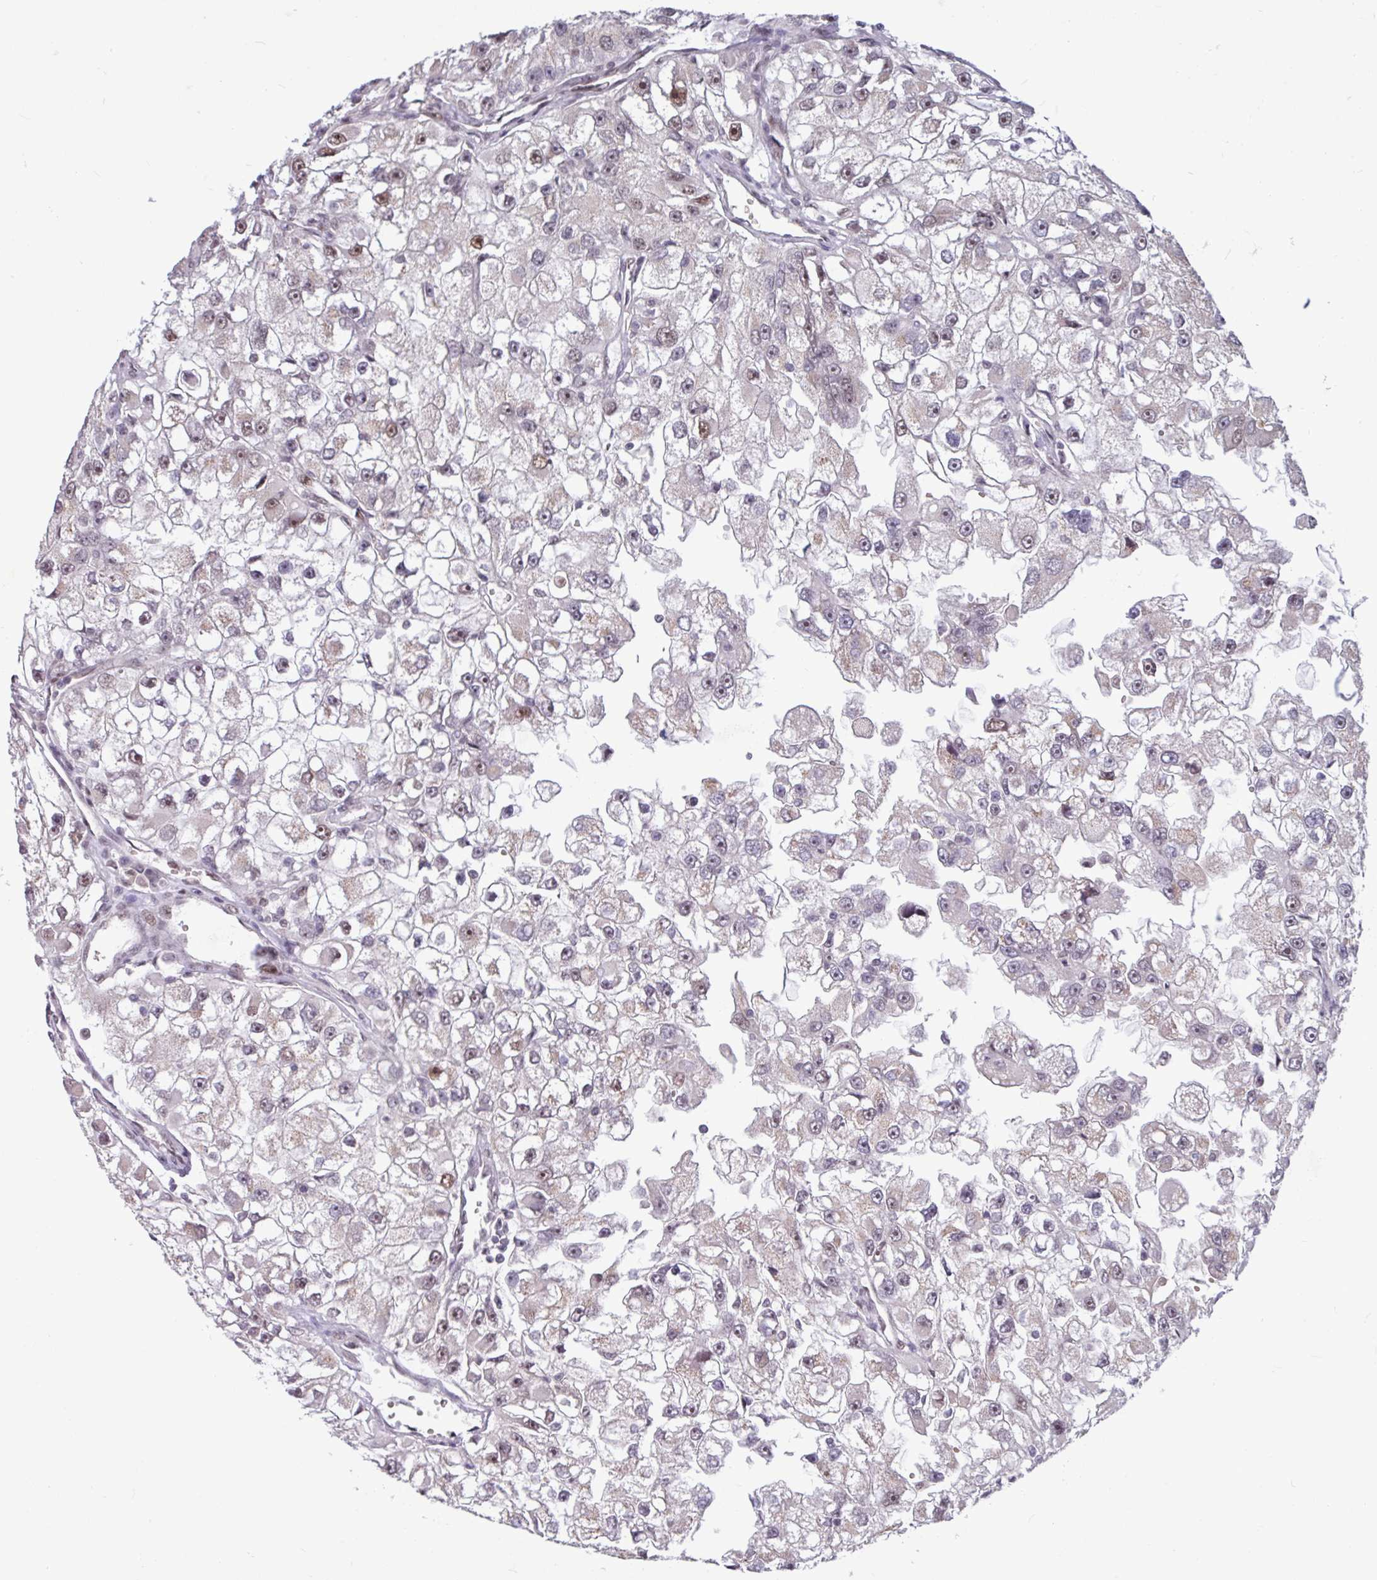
{"staining": {"intensity": "weak", "quantity": "<25%", "location": "nuclear"}, "tissue": "renal cancer", "cell_type": "Tumor cells", "image_type": "cancer", "snomed": [{"axis": "morphology", "description": "Adenocarcinoma, NOS"}, {"axis": "topography", "description": "Kidney"}], "caption": "Immunohistochemical staining of human renal cancer reveals no significant expression in tumor cells.", "gene": "TDG", "patient": {"sex": "male", "age": 63}}